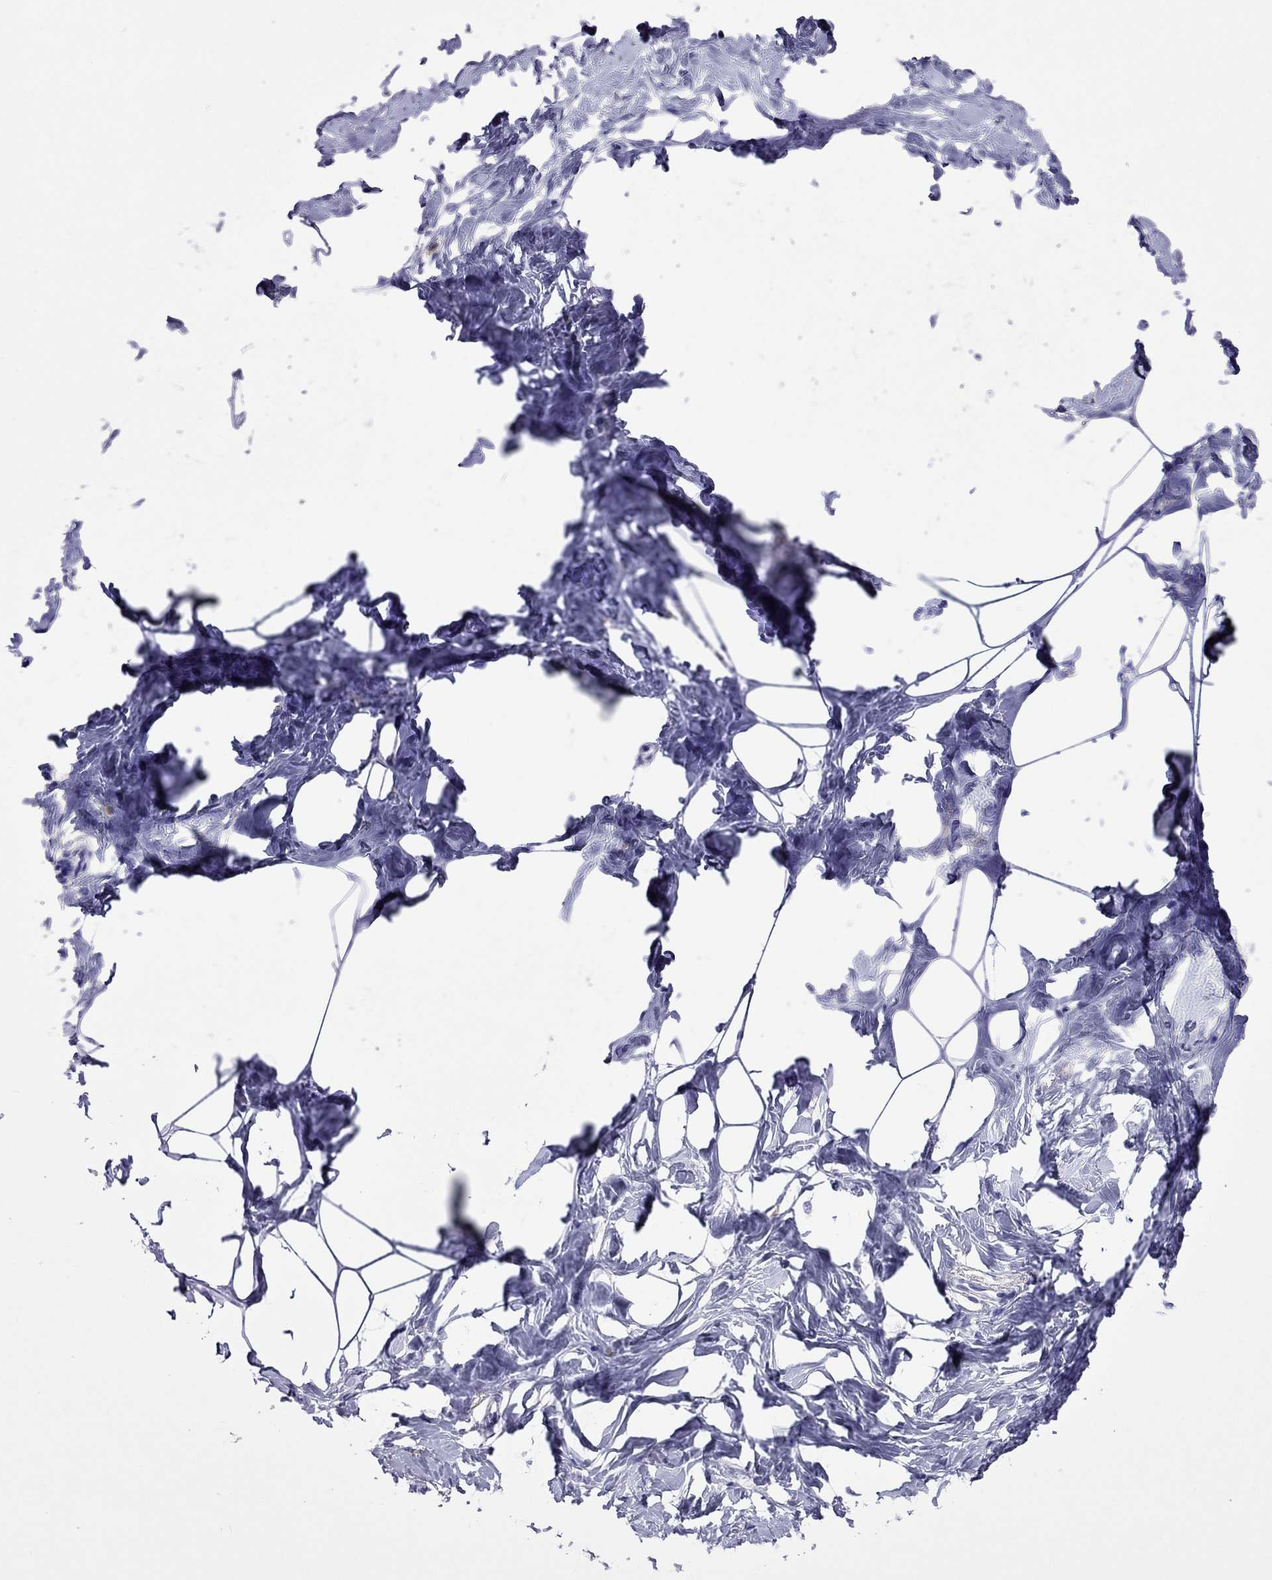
{"staining": {"intensity": "negative", "quantity": "none", "location": "none"}, "tissue": "breast", "cell_type": "Adipocytes", "image_type": "normal", "snomed": [{"axis": "morphology", "description": "Normal tissue, NOS"}, {"axis": "morphology", "description": "Lobular carcinoma, in situ"}, {"axis": "topography", "description": "Breast"}], "caption": "Adipocytes show no significant expression in normal breast. (Brightfield microscopy of DAB (3,3'-diaminobenzidine) immunohistochemistry at high magnification).", "gene": "ARR3", "patient": {"sex": "female", "age": 35}}